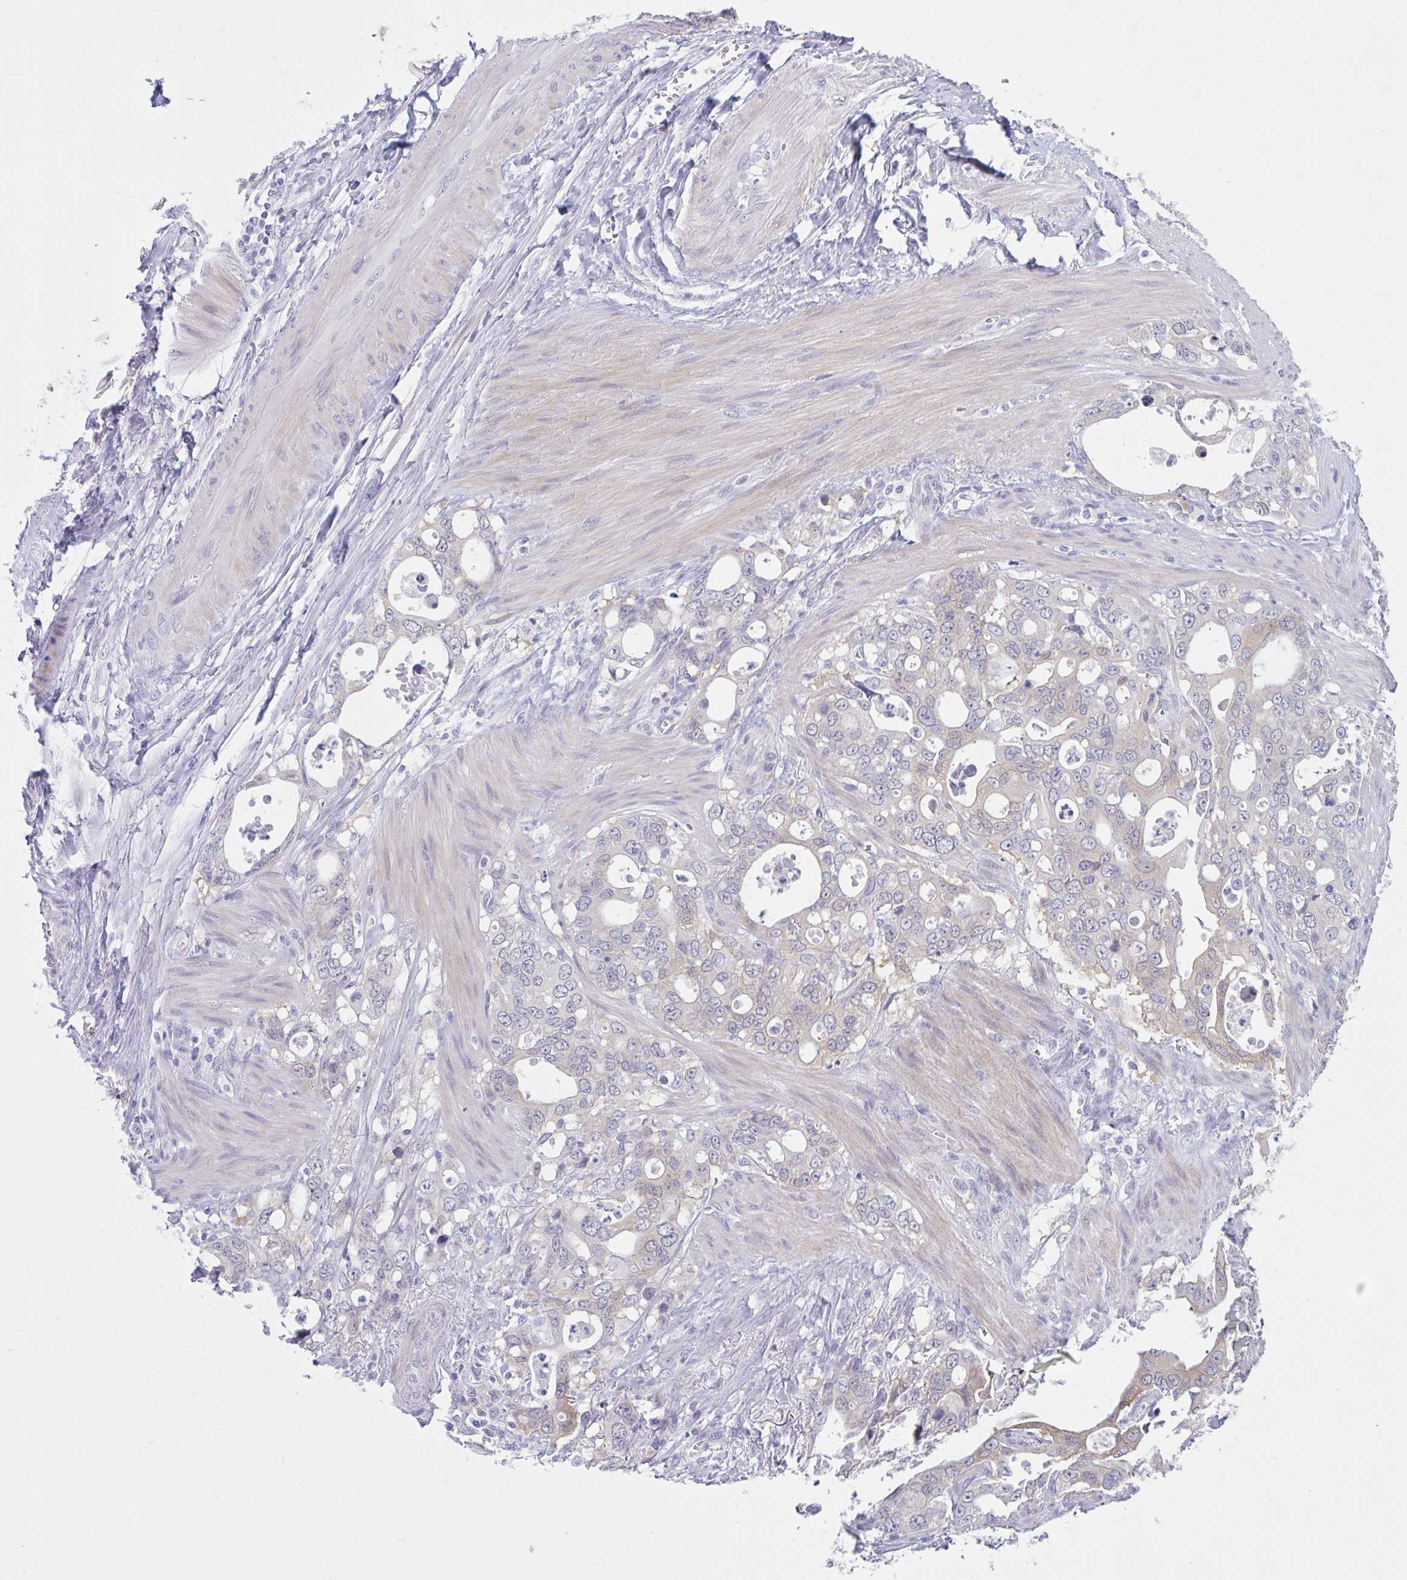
{"staining": {"intensity": "weak", "quantity": "<25%", "location": "nuclear"}, "tissue": "stomach cancer", "cell_type": "Tumor cells", "image_type": "cancer", "snomed": [{"axis": "morphology", "description": "Adenocarcinoma, NOS"}, {"axis": "topography", "description": "Stomach, upper"}], "caption": "Tumor cells are negative for brown protein staining in adenocarcinoma (stomach). (Stains: DAB immunohistochemistry with hematoxylin counter stain, Microscopy: brightfield microscopy at high magnification).", "gene": "FAM153A", "patient": {"sex": "male", "age": 74}}